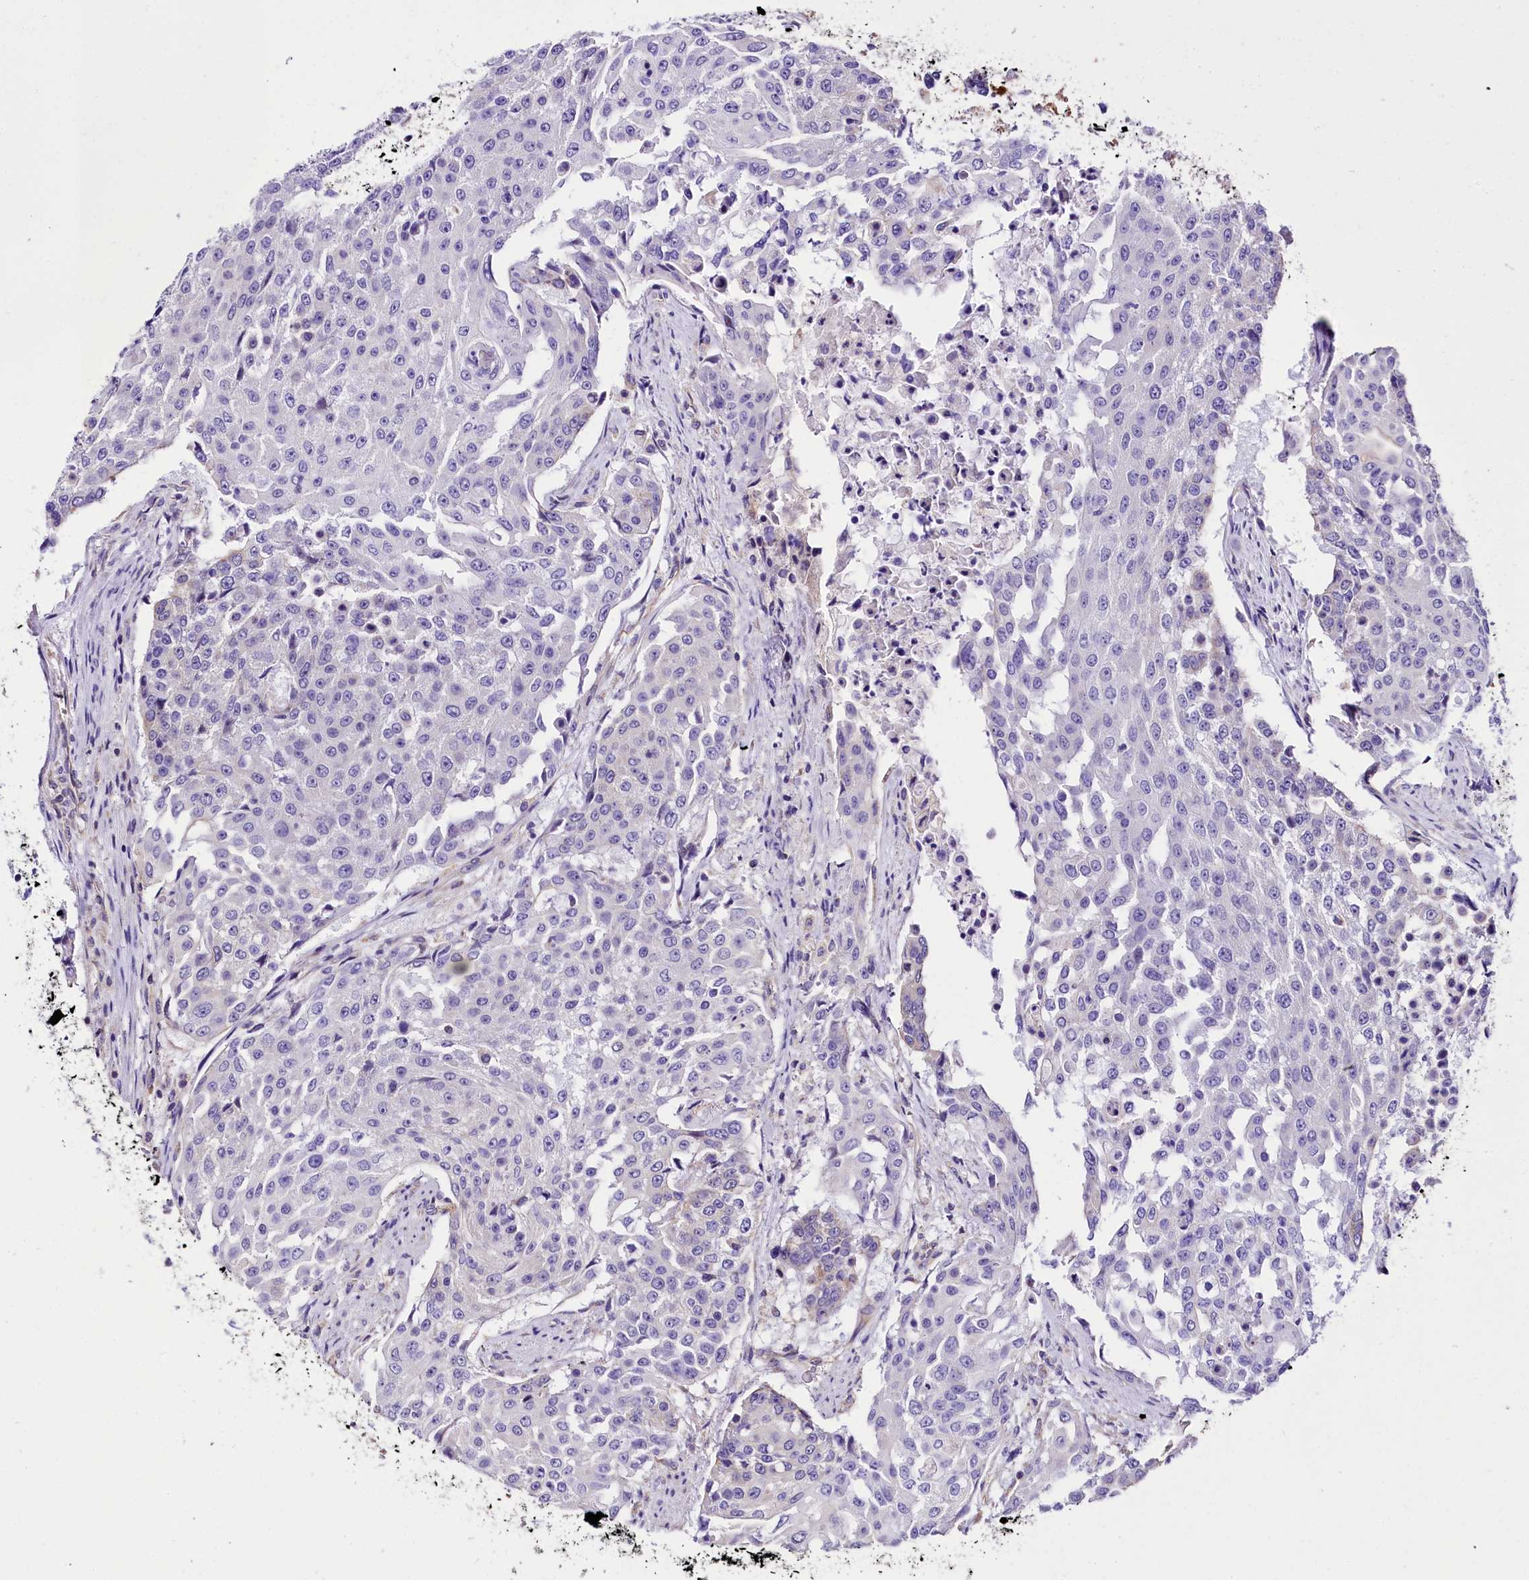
{"staining": {"intensity": "negative", "quantity": "none", "location": "none"}, "tissue": "urothelial cancer", "cell_type": "Tumor cells", "image_type": "cancer", "snomed": [{"axis": "morphology", "description": "Urothelial carcinoma, High grade"}, {"axis": "topography", "description": "Urinary bladder"}], "caption": "This is a micrograph of IHC staining of urothelial carcinoma (high-grade), which shows no positivity in tumor cells.", "gene": "ACAA2", "patient": {"sex": "female", "age": 63}}